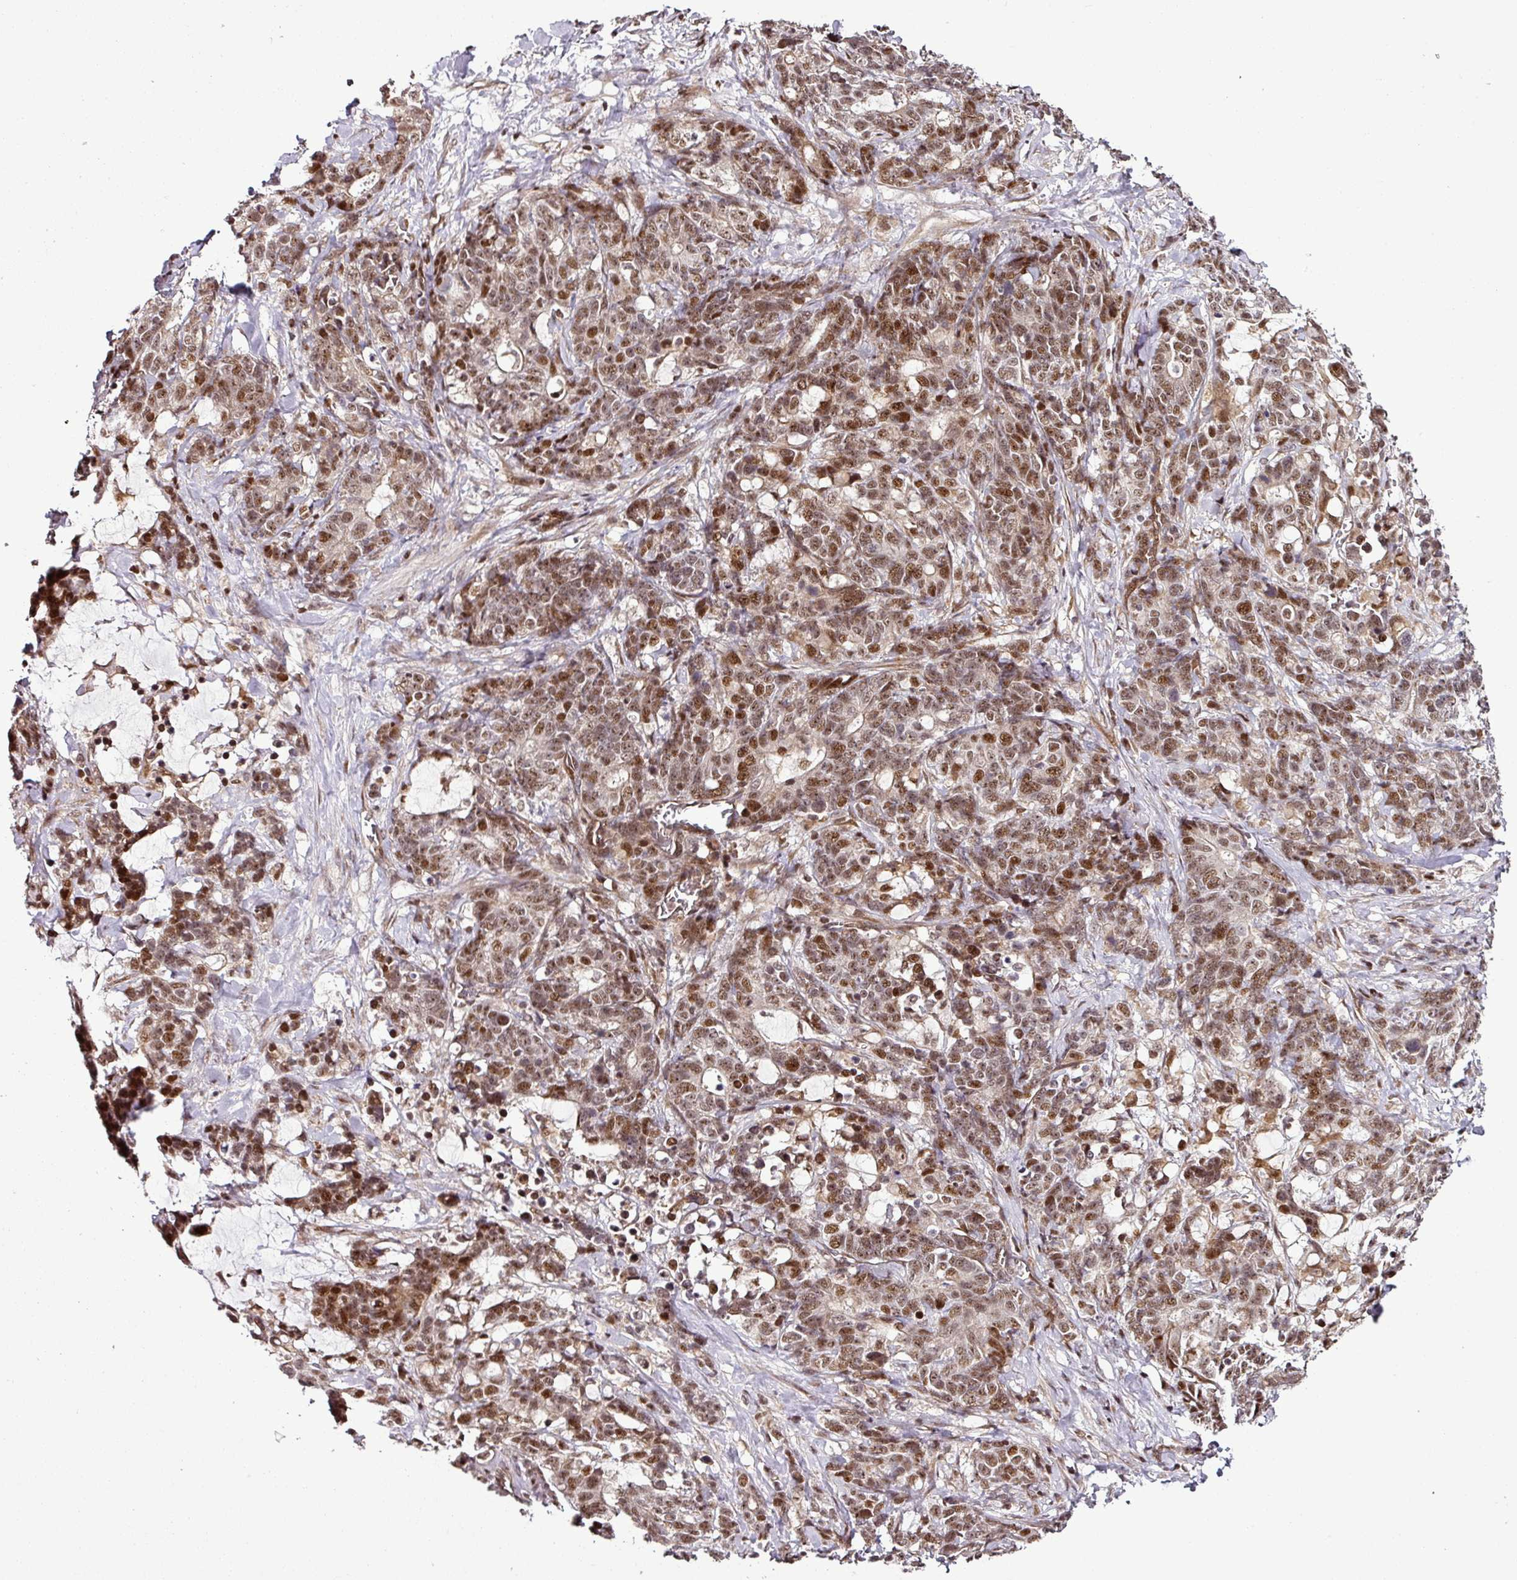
{"staining": {"intensity": "moderate", "quantity": ">75%", "location": "nuclear"}, "tissue": "stomach cancer", "cell_type": "Tumor cells", "image_type": "cancer", "snomed": [{"axis": "morphology", "description": "Normal tissue, NOS"}, {"axis": "morphology", "description": "Adenocarcinoma, NOS"}, {"axis": "topography", "description": "Stomach"}], "caption": "Protein expression analysis of stomach adenocarcinoma shows moderate nuclear staining in about >75% of tumor cells. Nuclei are stained in blue.", "gene": "COPRS", "patient": {"sex": "female", "age": 64}}